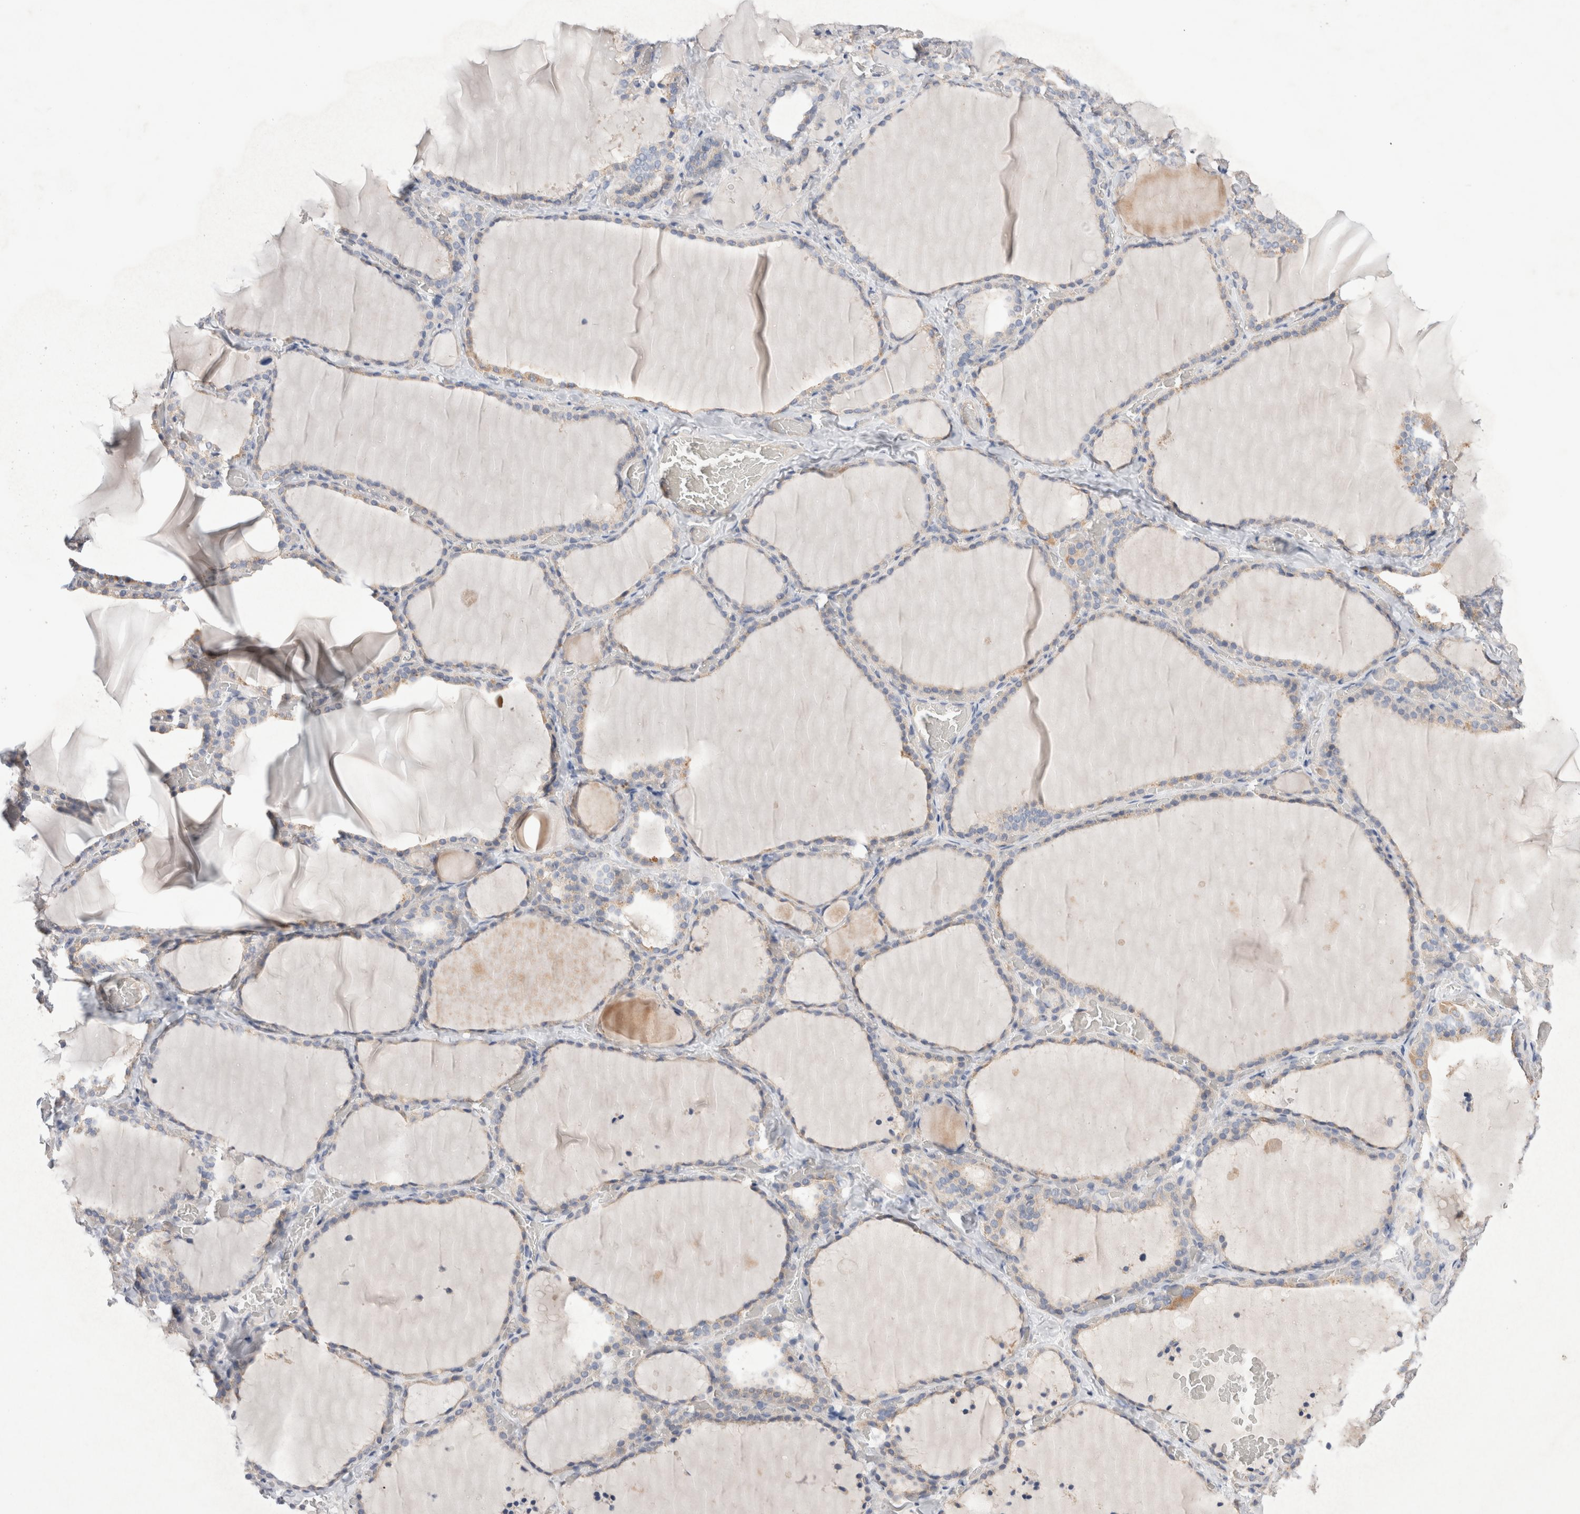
{"staining": {"intensity": "weak", "quantity": "25%-75%", "location": "cytoplasmic/membranous"}, "tissue": "thyroid gland", "cell_type": "Glandular cells", "image_type": "normal", "snomed": [{"axis": "morphology", "description": "Normal tissue, NOS"}, {"axis": "topography", "description": "Thyroid gland"}], "caption": "Thyroid gland was stained to show a protein in brown. There is low levels of weak cytoplasmic/membranous expression in about 25%-75% of glandular cells.", "gene": "IFT74", "patient": {"sex": "female", "age": 22}}